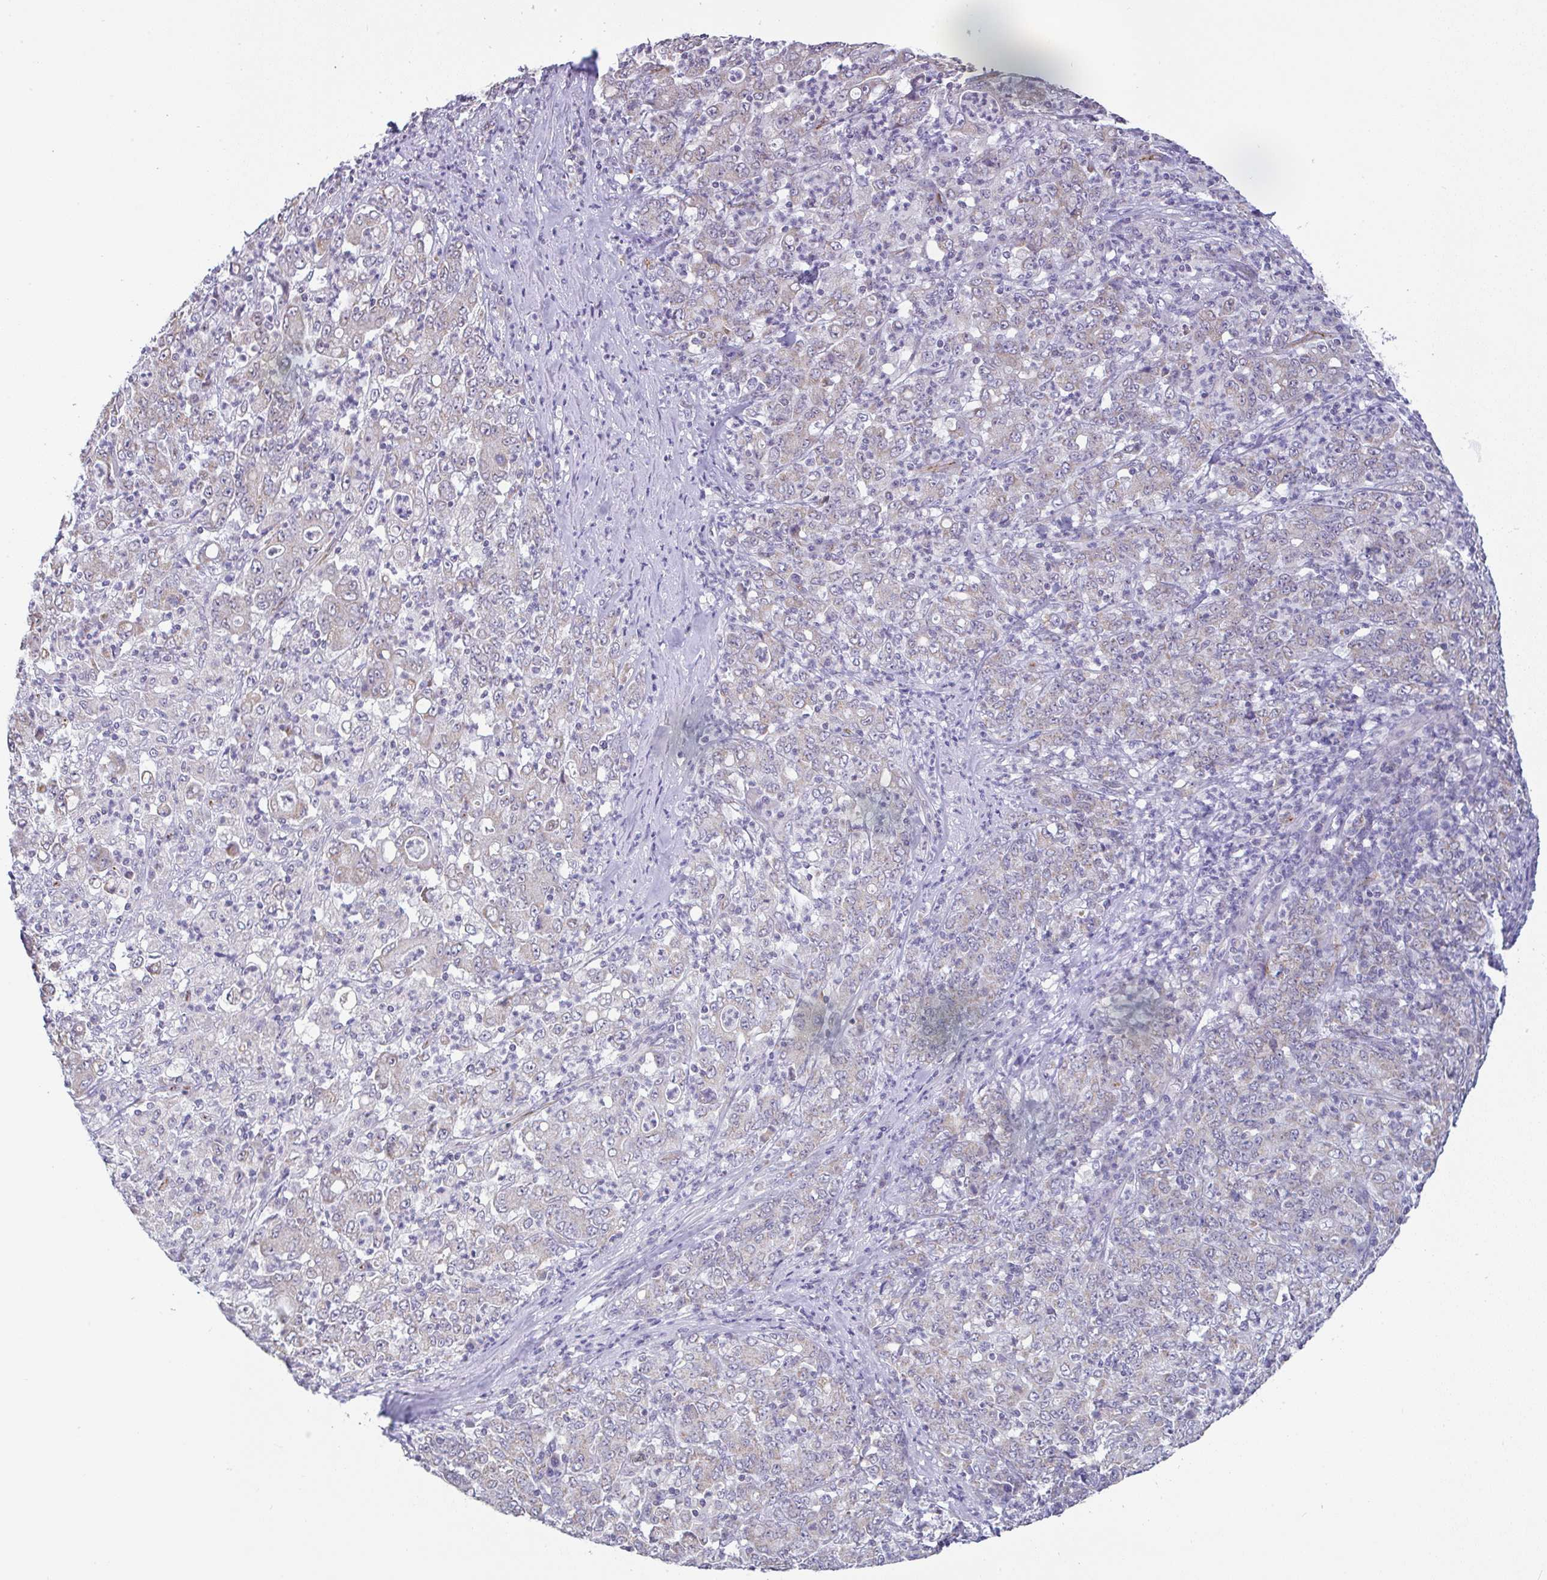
{"staining": {"intensity": "negative", "quantity": "none", "location": "none"}, "tissue": "stomach cancer", "cell_type": "Tumor cells", "image_type": "cancer", "snomed": [{"axis": "morphology", "description": "Adenocarcinoma, NOS"}, {"axis": "topography", "description": "Stomach, lower"}], "caption": "This is a image of immunohistochemistry (IHC) staining of adenocarcinoma (stomach), which shows no expression in tumor cells.", "gene": "PLCD4", "patient": {"sex": "female", "age": 71}}